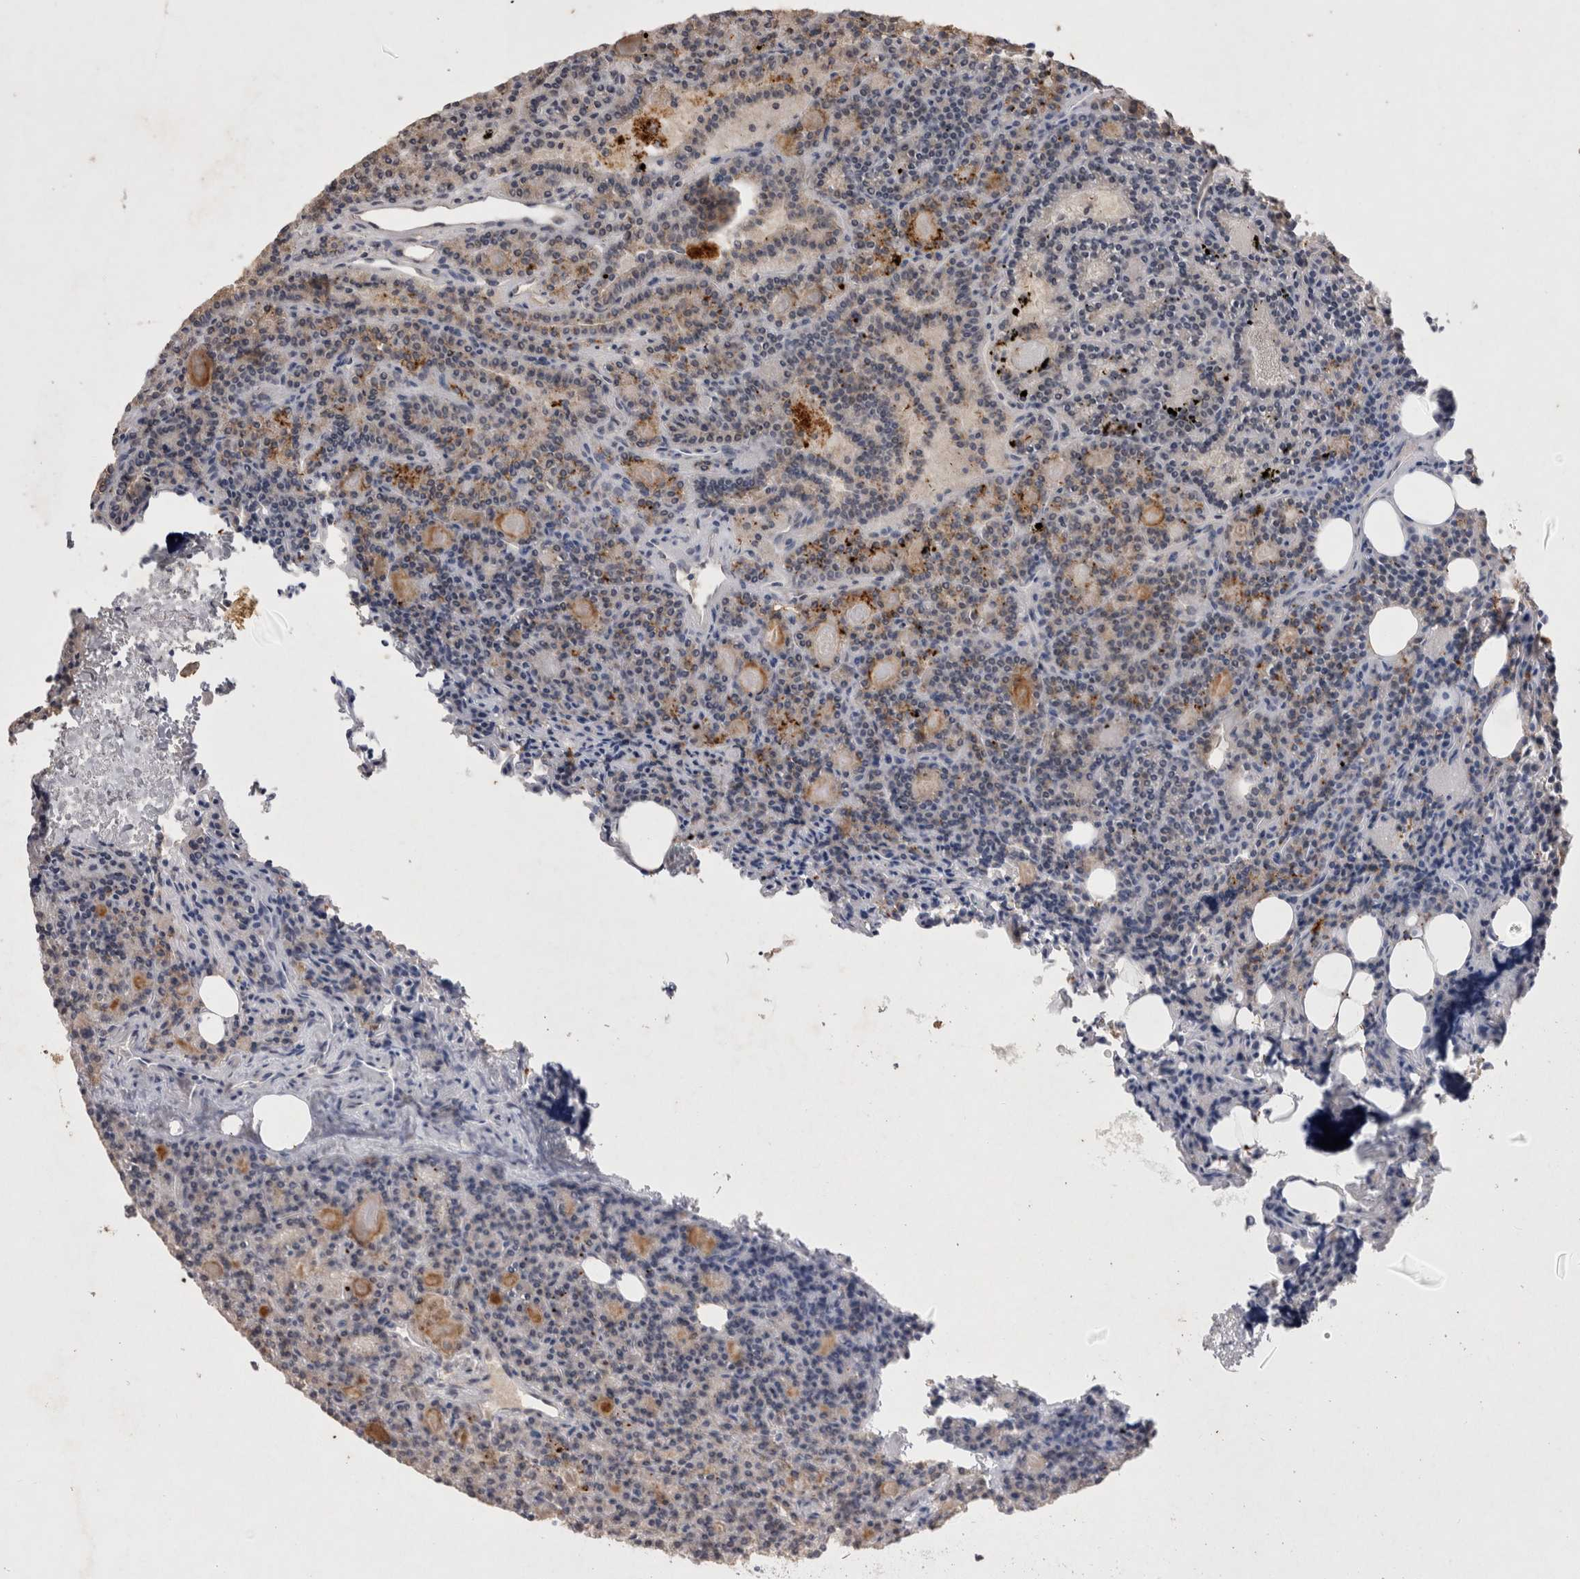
{"staining": {"intensity": "weak", "quantity": "25%-75%", "location": "cytoplasmic/membranous"}, "tissue": "parathyroid gland", "cell_type": "Glandular cells", "image_type": "normal", "snomed": [{"axis": "morphology", "description": "Normal tissue, NOS"}, {"axis": "morphology", "description": "Adenoma, NOS"}, {"axis": "topography", "description": "Parathyroid gland"}], "caption": "Protein expression analysis of normal parathyroid gland shows weak cytoplasmic/membranous expression in approximately 25%-75% of glandular cells.", "gene": "RASSF3", "patient": {"sex": "female", "age": 57}}